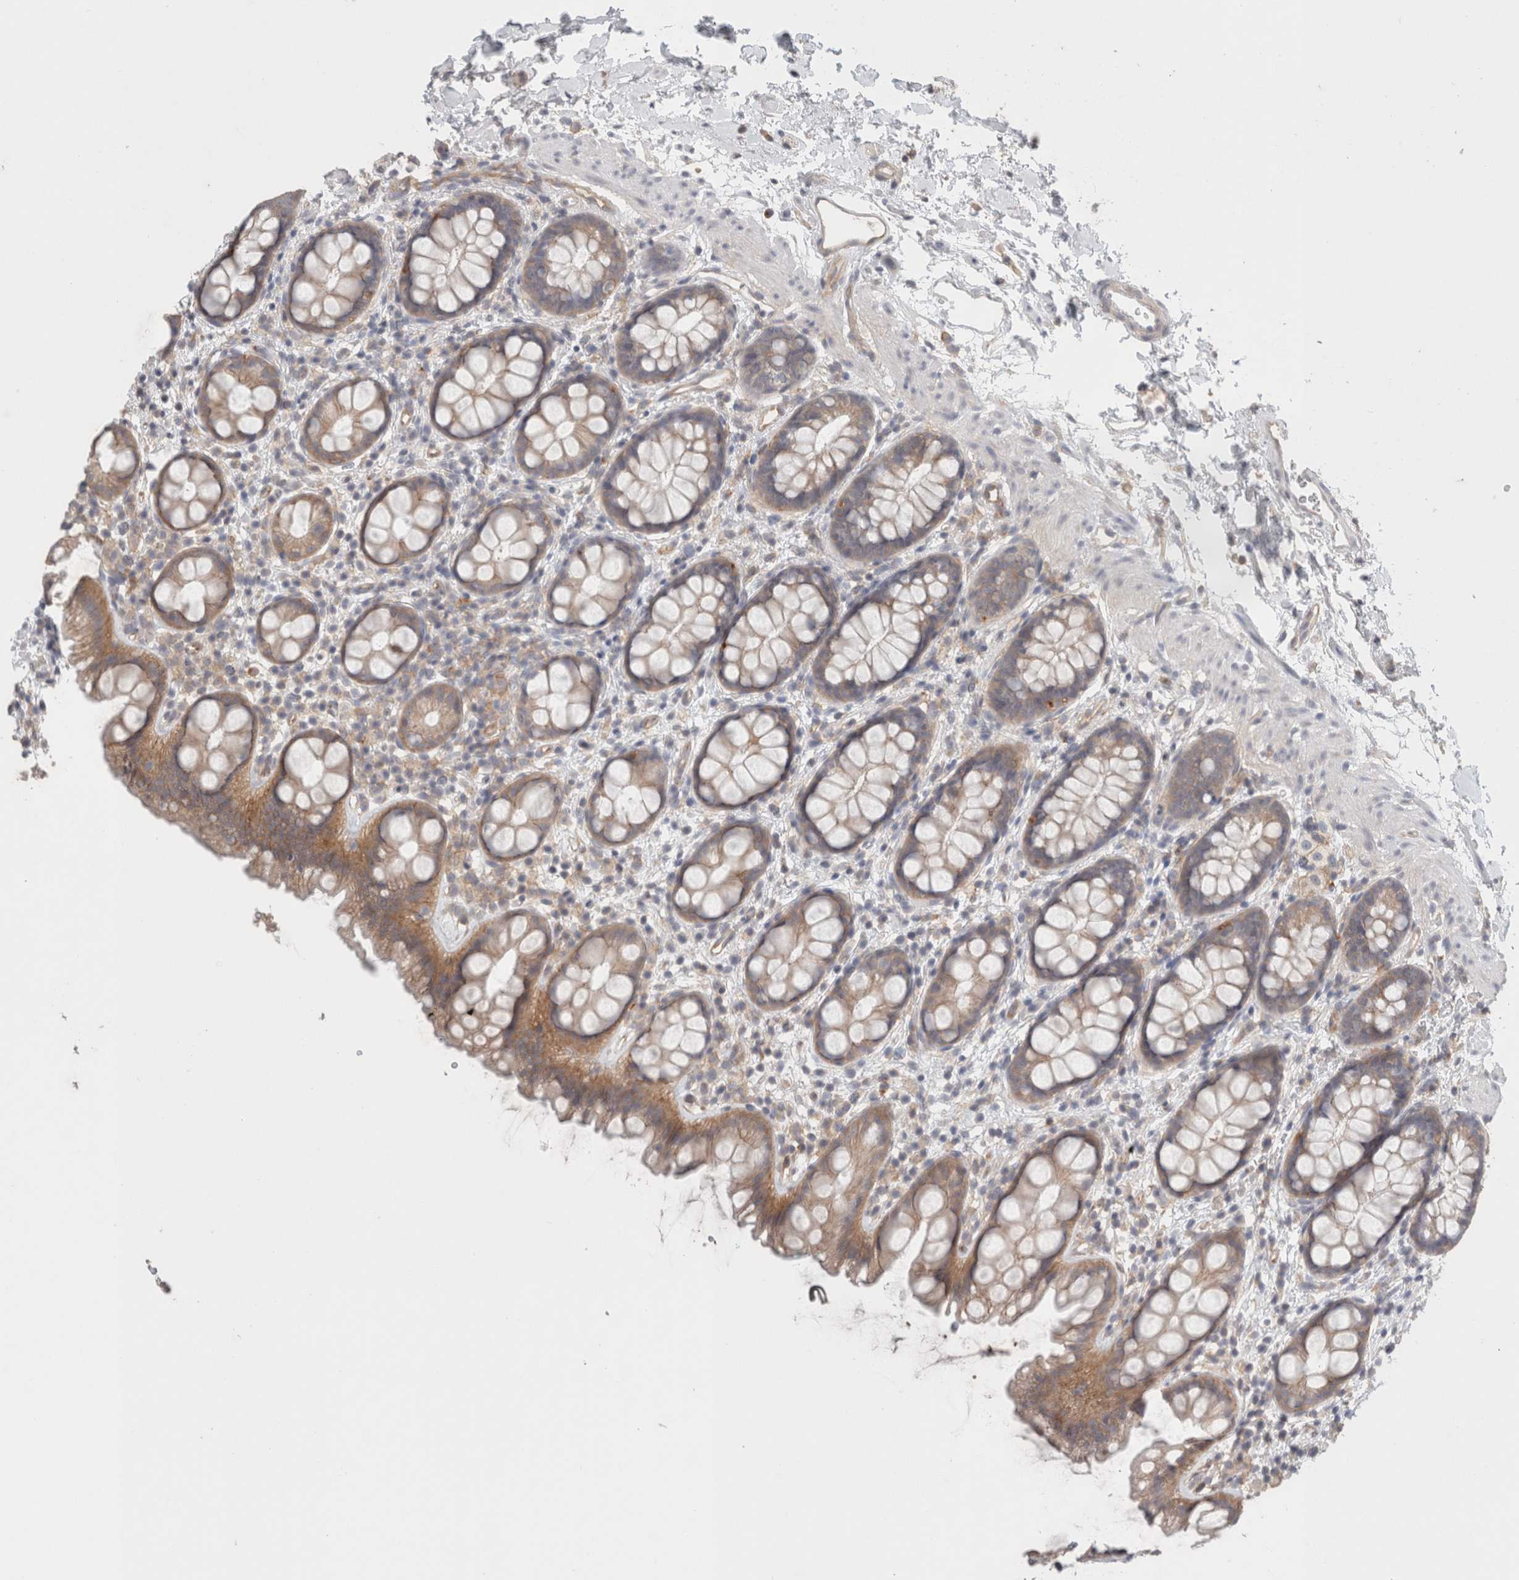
{"staining": {"intensity": "weak", "quantity": "<25%", "location": "cytoplasmic/membranous"}, "tissue": "rectum", "cell_type": "Glandular cells", "image_type": "normal", "snomed": [{"axis": "morphology", "description": "Normal tissue, NOS"}, {"axis": "topography", "description": "Rectum"}], "caption": "The immunohistochemistry histopathology image has no significant staining in glandular cells of rectum. Brightfield microscopy of immunohistochemistry (IHC) stained with DAB (3,3'-diaminobenzidine) (brown) and hematoxylin (blue), captured at high magnification.", "gene": "RASAL2", "patient": {"sex": "female", "age": 65}}